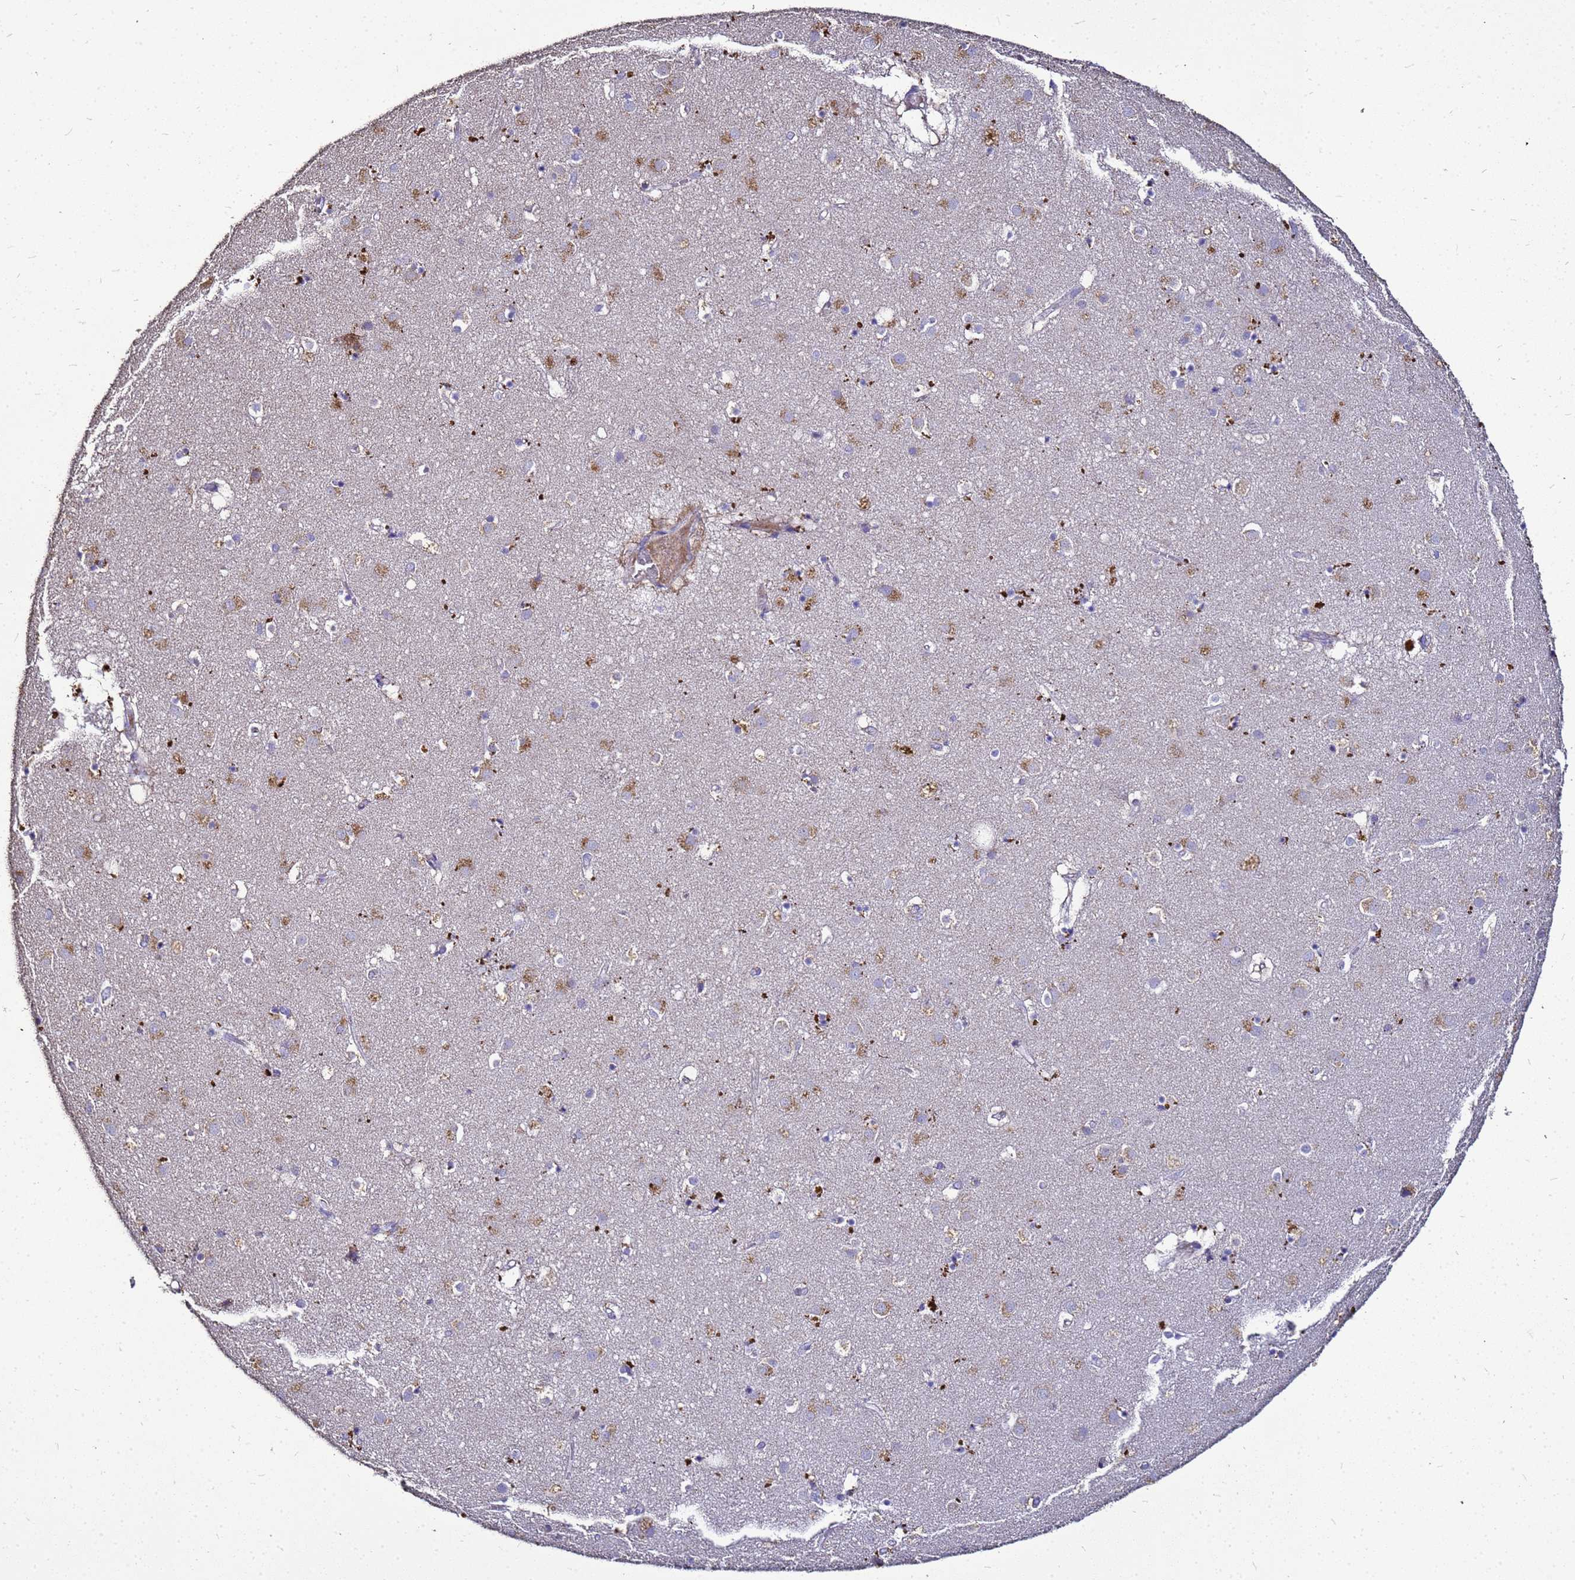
{"staining": {"intensity": "moderate", "quantity": "<25%", "location": "cytoplasmic/membranous"}, "tissue": "caudate", "cell_type": "Glial cells", "image_type": "normal", "snomed": [{"axis": "morphology", "description": "Normal tissue, NOS"}, {"axis": "topography", "description": "Lateral ventricle wall"}], "caption": "IHC image of normal human caudate stained for a protein (brown), which demonstrates low levels of moderate cytoplasmic/membranous staining in approximately <25% of glial cells.", "gene": "S100A2", "patient": {"sex": "male", "age": 70}}